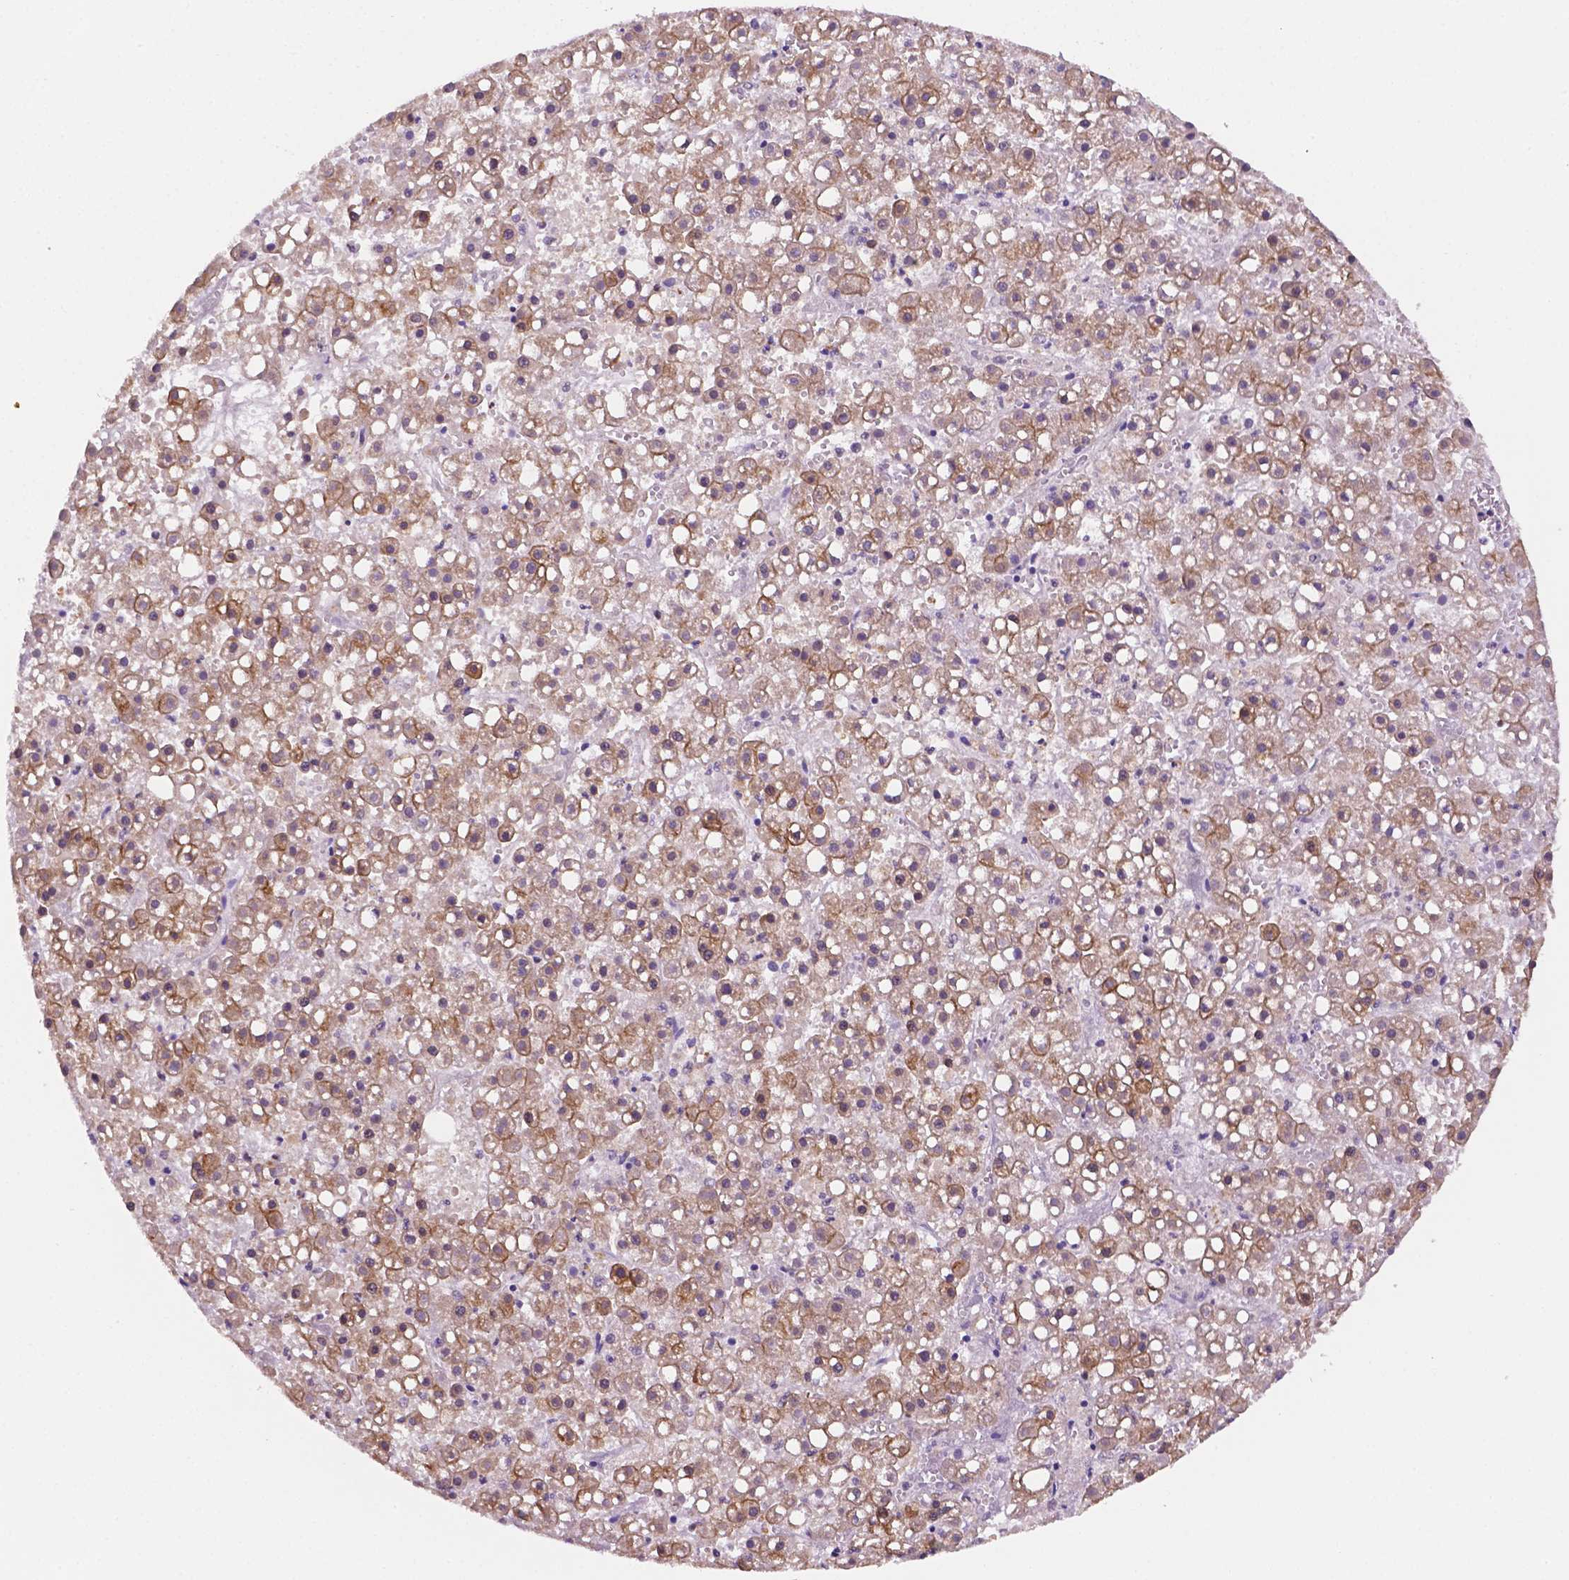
{"staining": {"intensity": "moderate", "quantity": ">75%", "location": "cytoplasmic/membranous"}, "tissue": "liver cancer", "cell_type": "Tumor cells", "image_type": "cancer", "snomed": [{"axis": "morphology", "description": "Carcinoma, Hepatocellular, NOS"}, {"axis": "topography", "description": "Liver"}], "caption": "Liver hepatocellular carcinoma stained with a brown dye demonstrates moderate cytoplasmic/membranous positive staining in approximately >75% of tumor cells.", "gene": "SHLD3", "patient": {"sex": "male", "age": 67}}